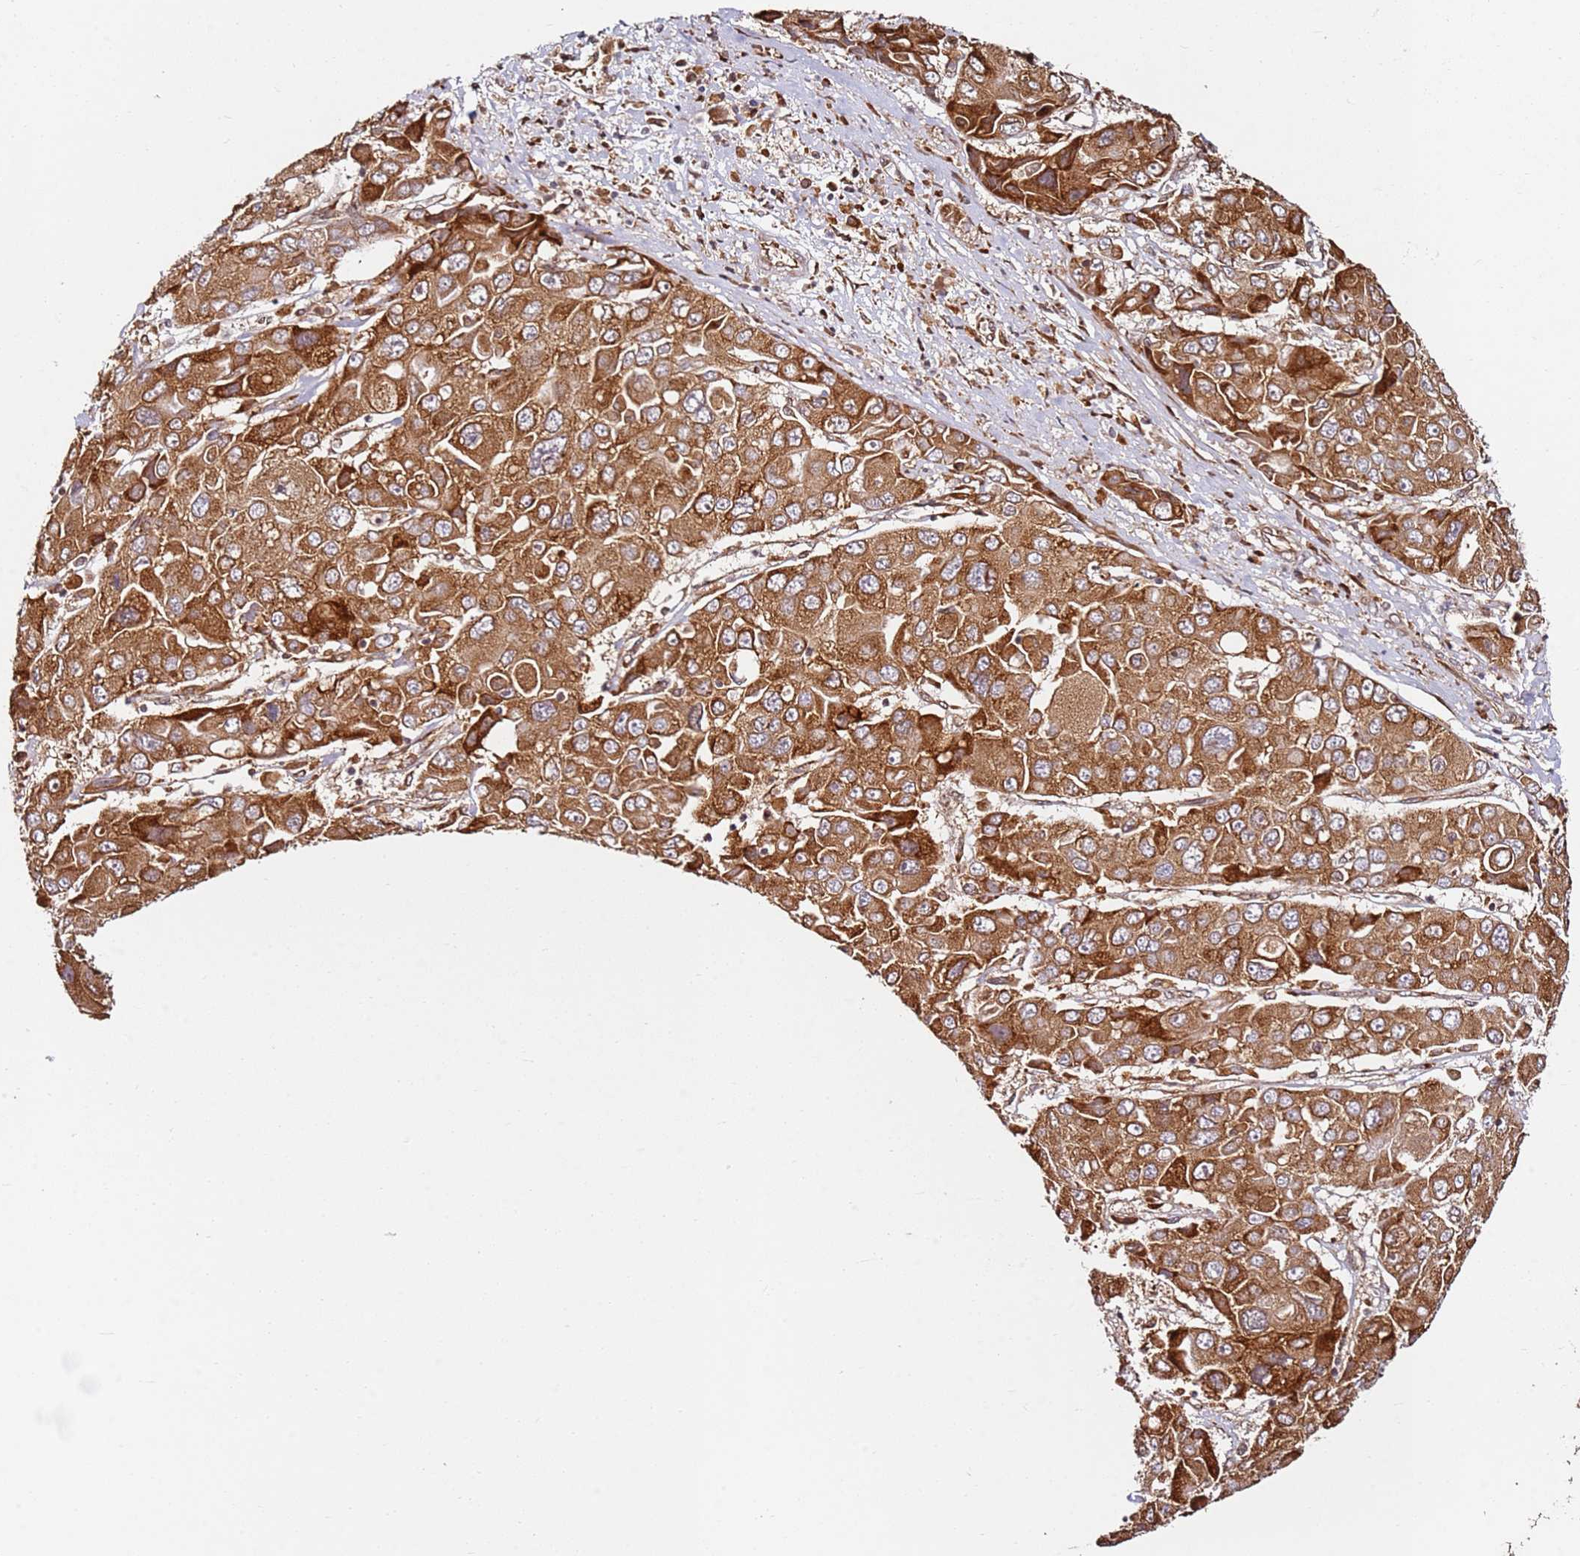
{"staining": {"intensity": "strong", "quantity": ">75%", "location": "cytoplasmic/membranous"}, "tissue": "liver cancer", "cell_type": "Tumor cells", "image_type": "cancer", "snomed": [{"axis": "morphology", "description": "Cholangiocarcinoma"}, {"axis": "topography", "description": "Liver"}], "caption": "An image showing strong cytoplasmic/membranous positivity in about >75% of tumor cells in liver cancer (cholangiocarcinoma), as visualized by brown immunohistochemical staining.", "gene": "RPS3A", "patient": {"sex": "male", "age": 67}}